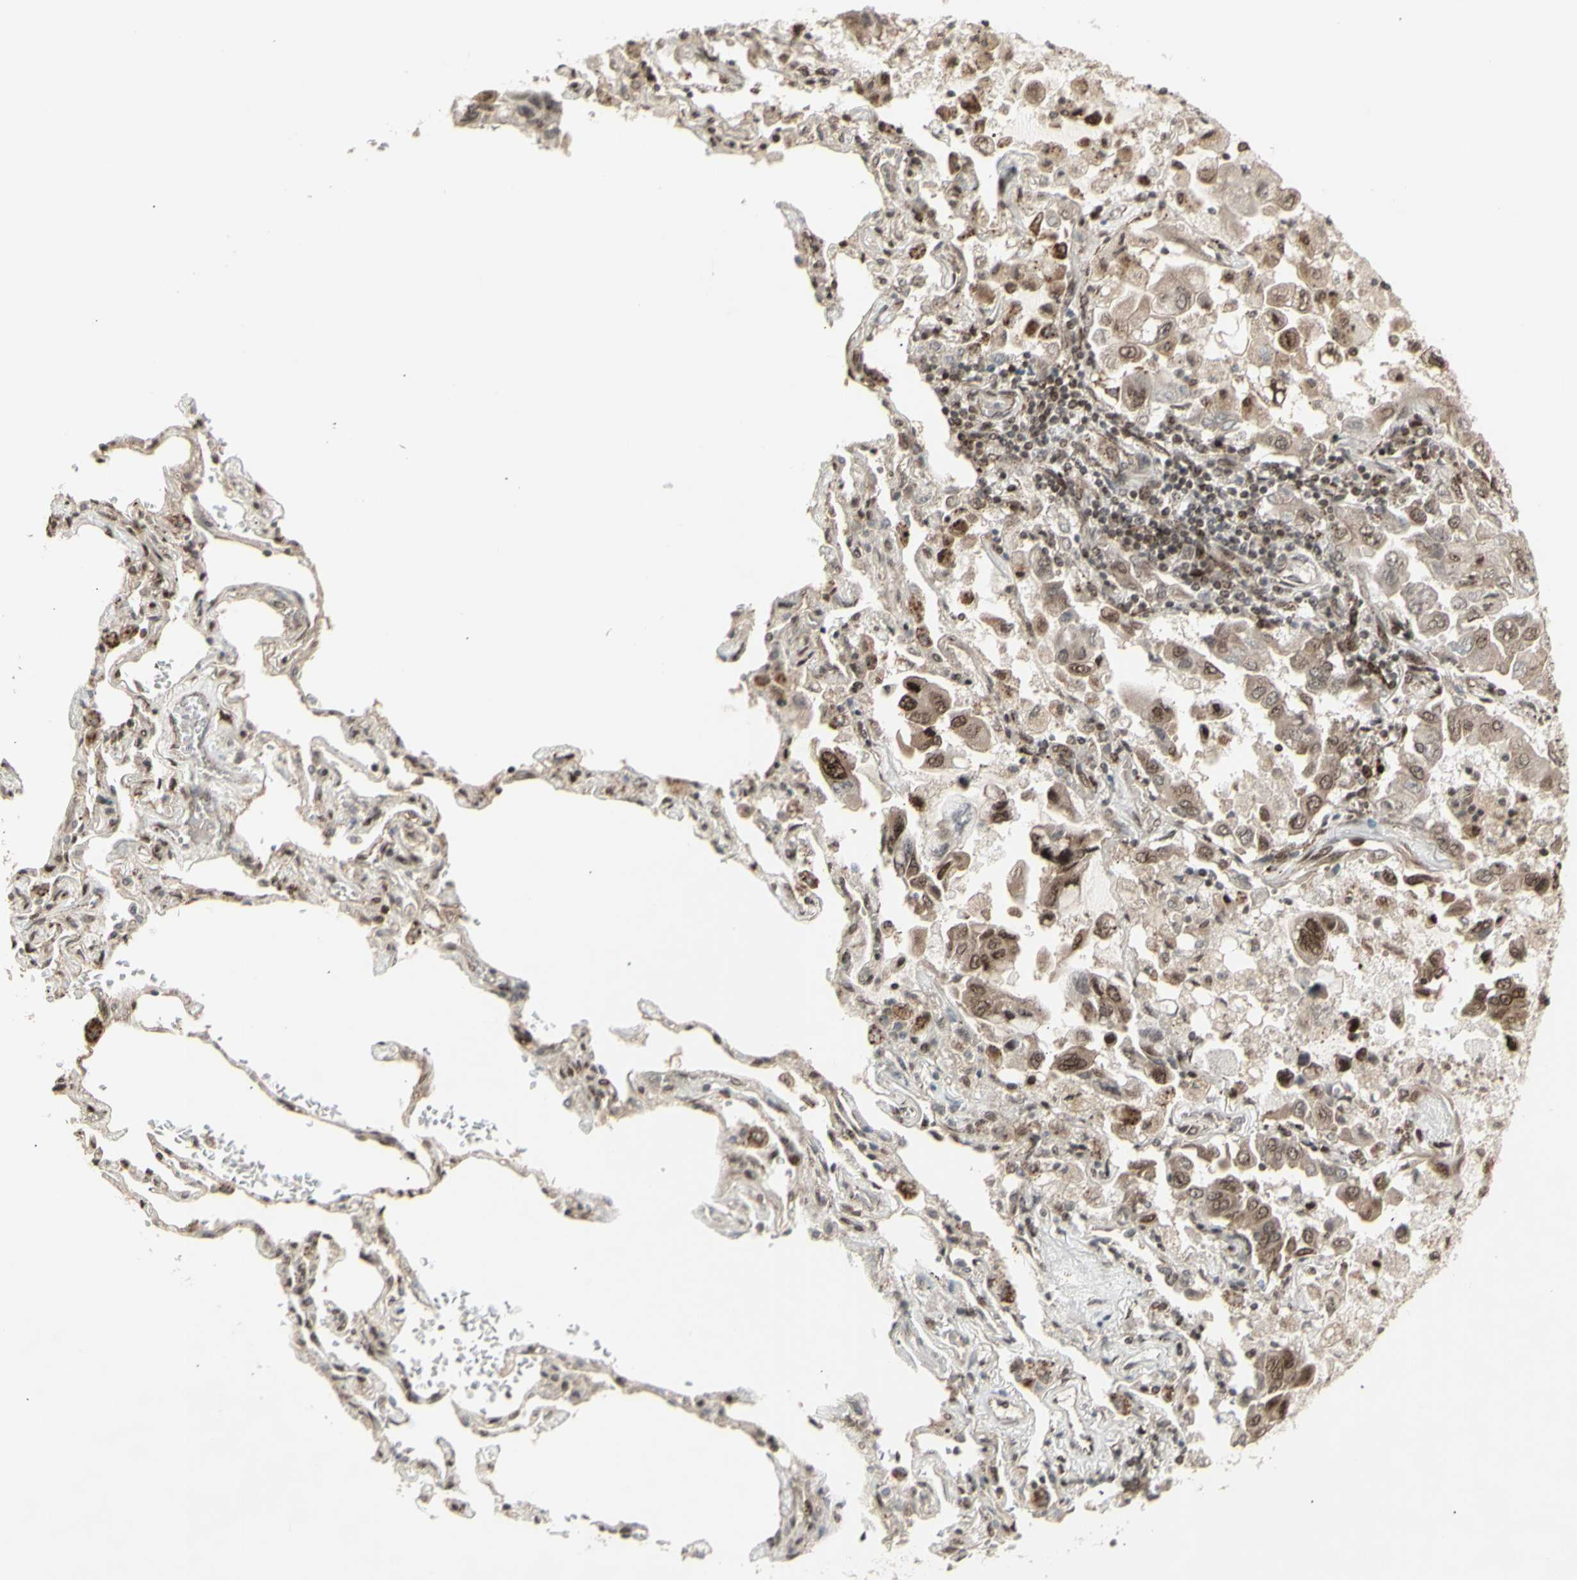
{"staining": {"intensity": "moderate", "quantity": ">75%", "location": "cytoplasmic/membranous,nuclear"}, "tissue": "lung cancer", "cell_type": "Tumor cells", "image_type": "cancer", "snomed": [{"axis": "morphology", "description": "Adenocarcinoma, NOS"}, {"axis": "topography", "description": "Lung"}], "caption": "Lung cancer stained with a brown dye exhibits moderate cytoplasmic/membranous and nuclear positive positivity in about >75% of tumor cells.", "gene": "CBX1", "patient": {"sex": "male", "age": 64}}